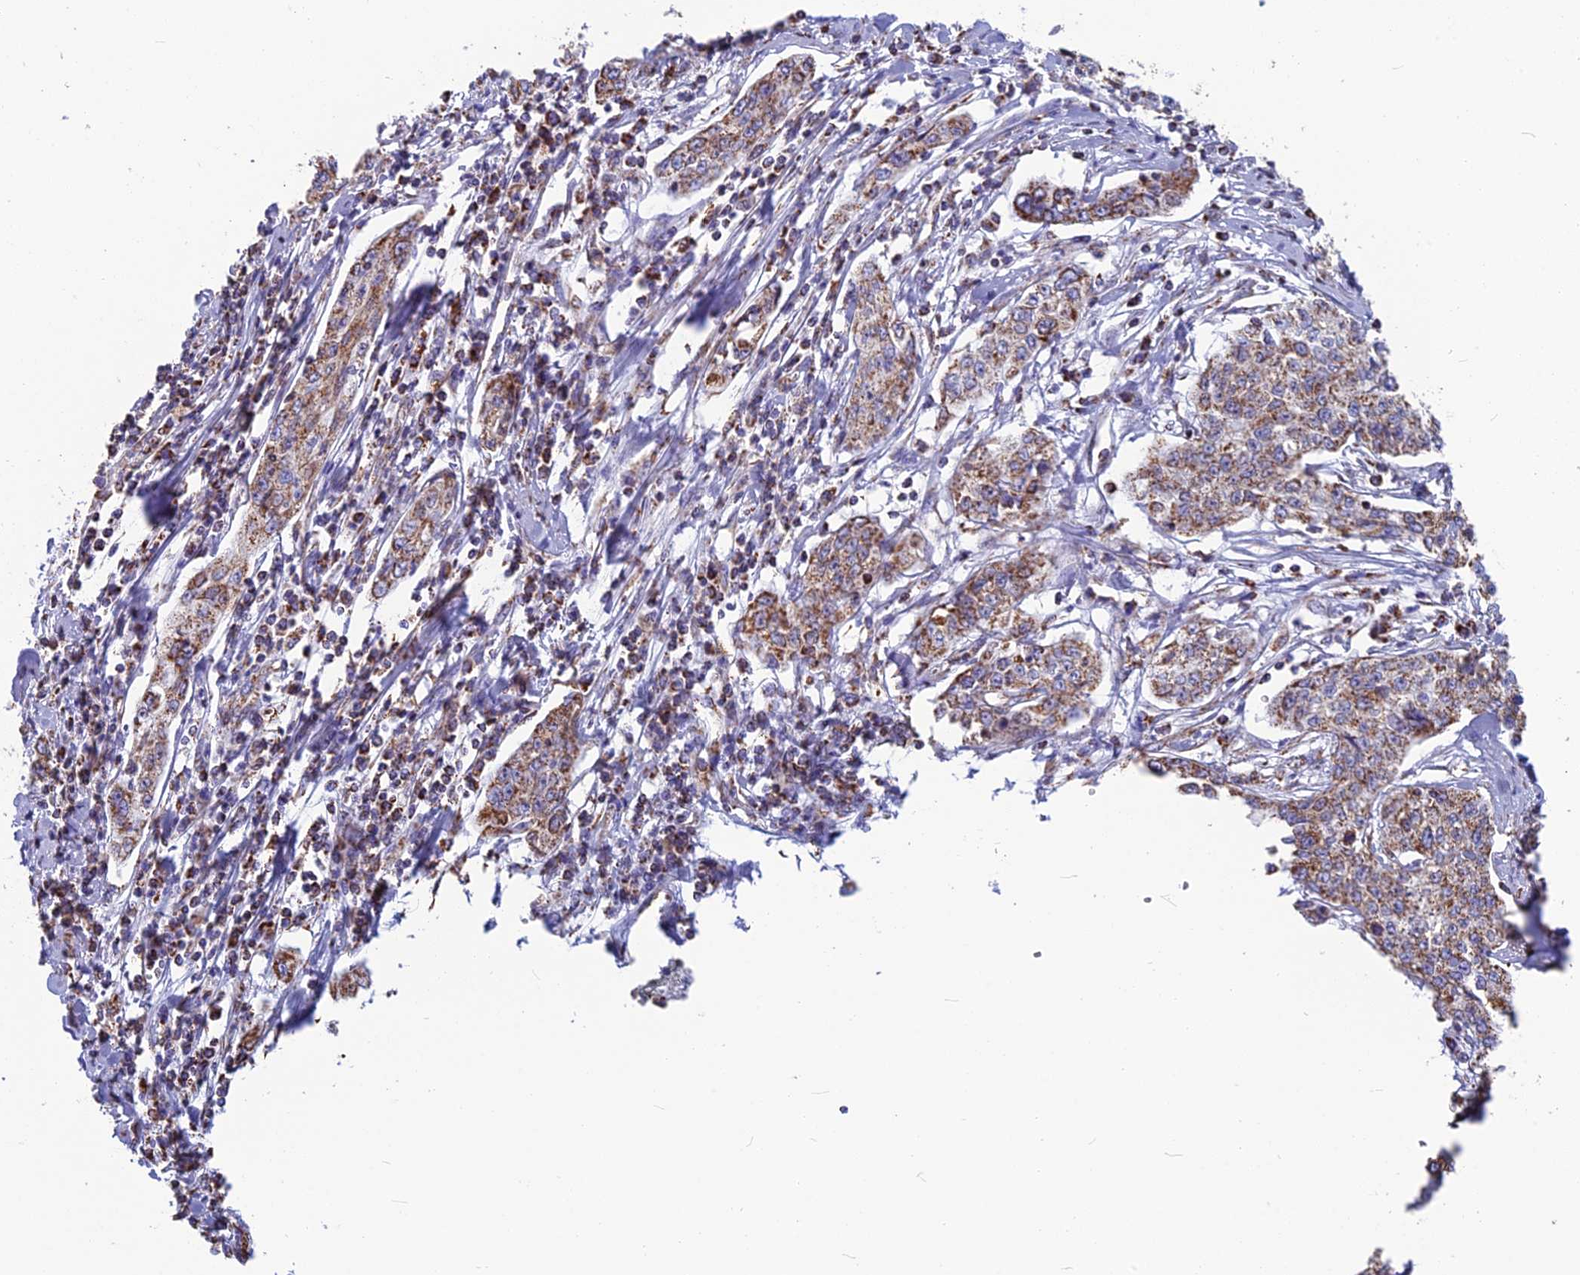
{"staining": {"intensity": "moderate", "quantity": ">75%", "location": "cytoplasmic/membranous"}, "tissue": "cervical cancer", "cell_type": "Tumor cells", "image_type": "cancer", "snomed": [{"axis": "morphology", "description": "Squamous cell carcinoma, NOS"}, {"axis": "topography", "description": "Cervix"}], "caption": "Immunohistochemistry micrograph of squamous cell carcinoma (cervical) stained for a protein (brown), which demonstrates medium levels of moderate cytoplasmic/membranous expression in about >75% of tumor cells.", "gene": "CS", "patient": {"sex": "female", "age": 35}}